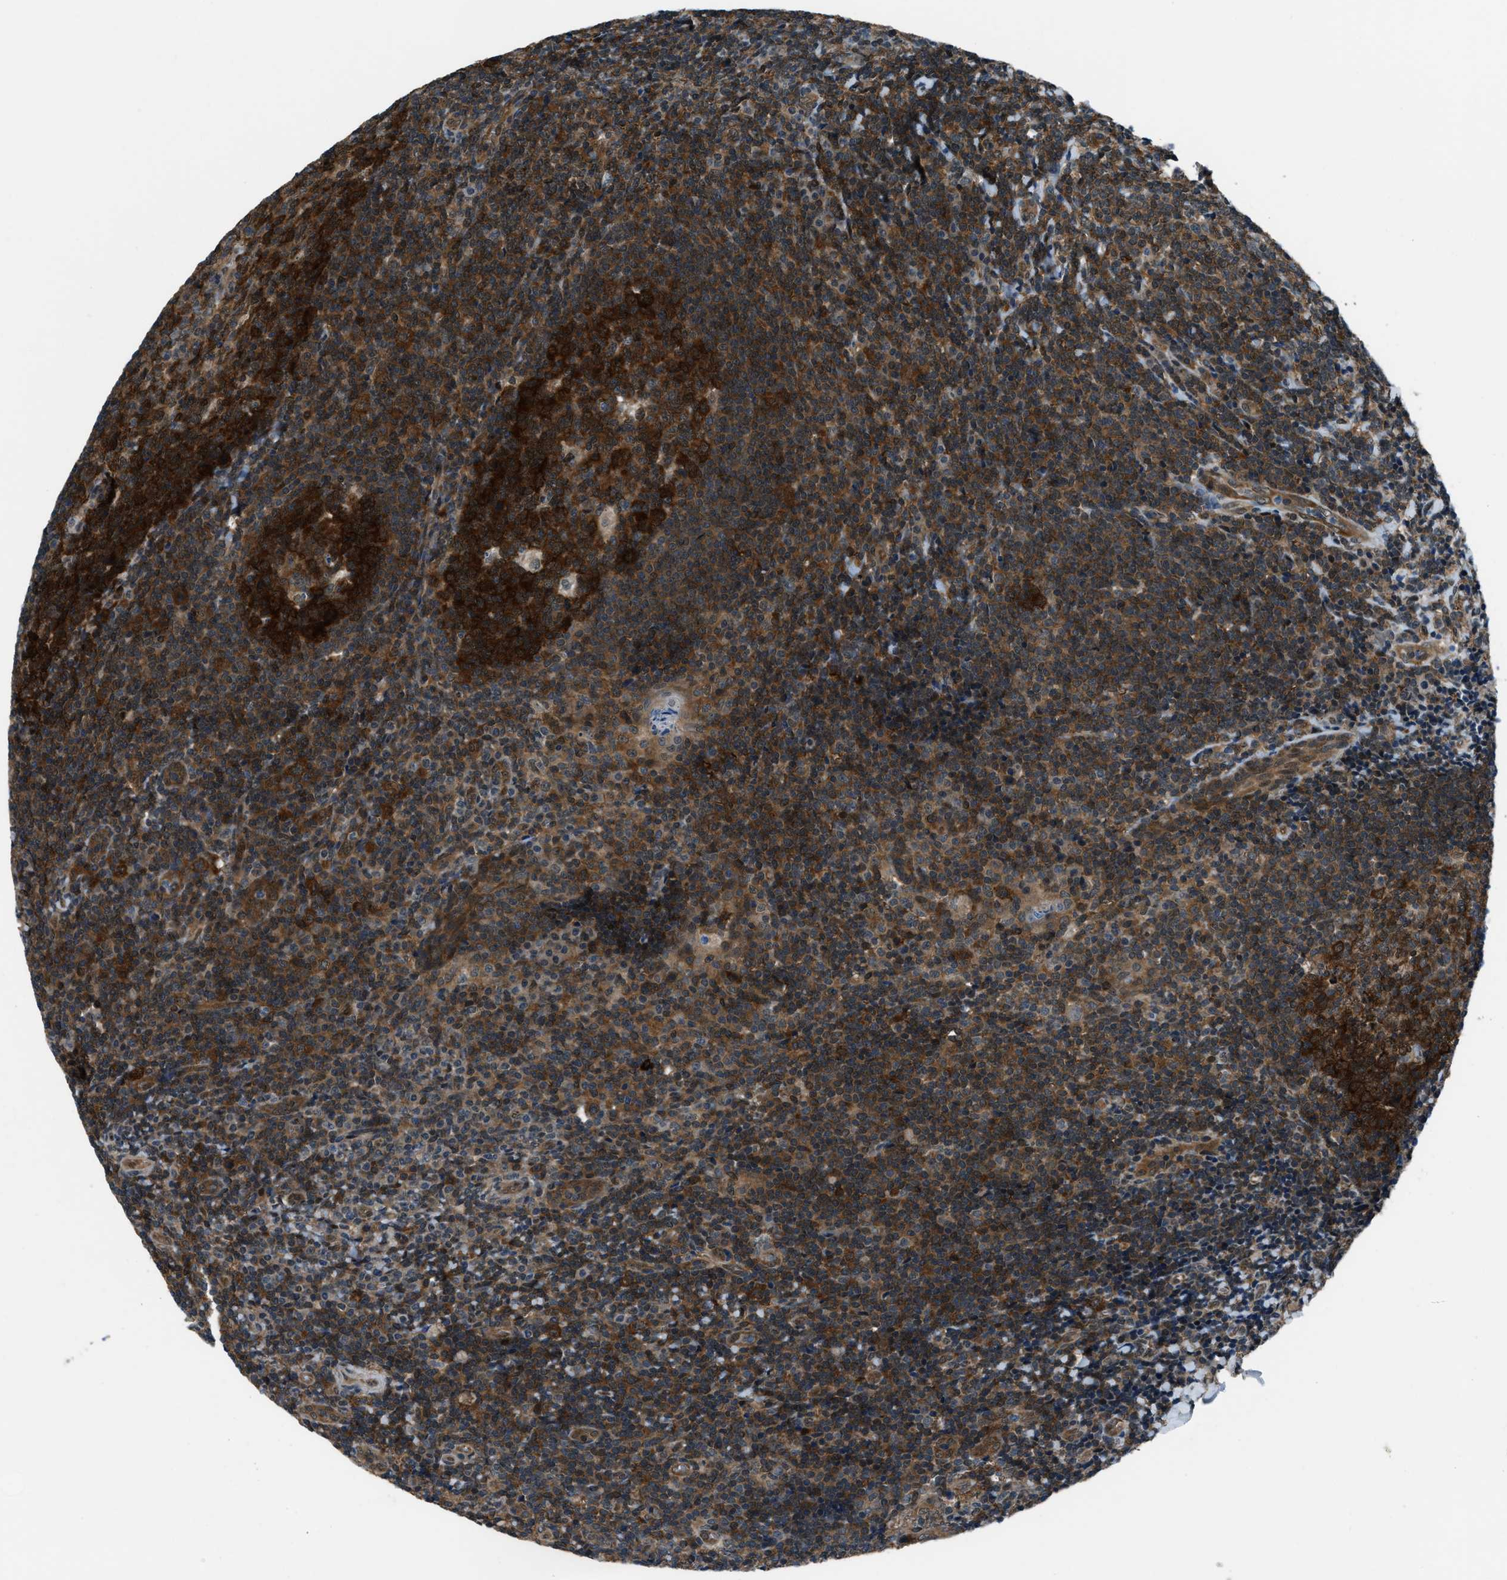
{"staining": {"intensity": "strong", "quantity": ">75%", "location": "cytoplasmic/membranous,nuclear"}, "tissue": "tonsil", "cell_type": "Germinal center cells", "image_type": "normal", "snomed": [{"axis": "morphology", "description": "Normal tissue, NOS"}, {"axis": "topography", "description": "Tonsil"}], "caption": "Immunohistochemical staining of benign human tonsil reveals >75% levels of strong cytoplasmic/membranous,nuclear protein staining in about >75% of germinal center cells. (IHC, brightfield microscopy, high magnification).", "gene": "NUDCD3", "patient": {"sex": "male", "age": 37}}